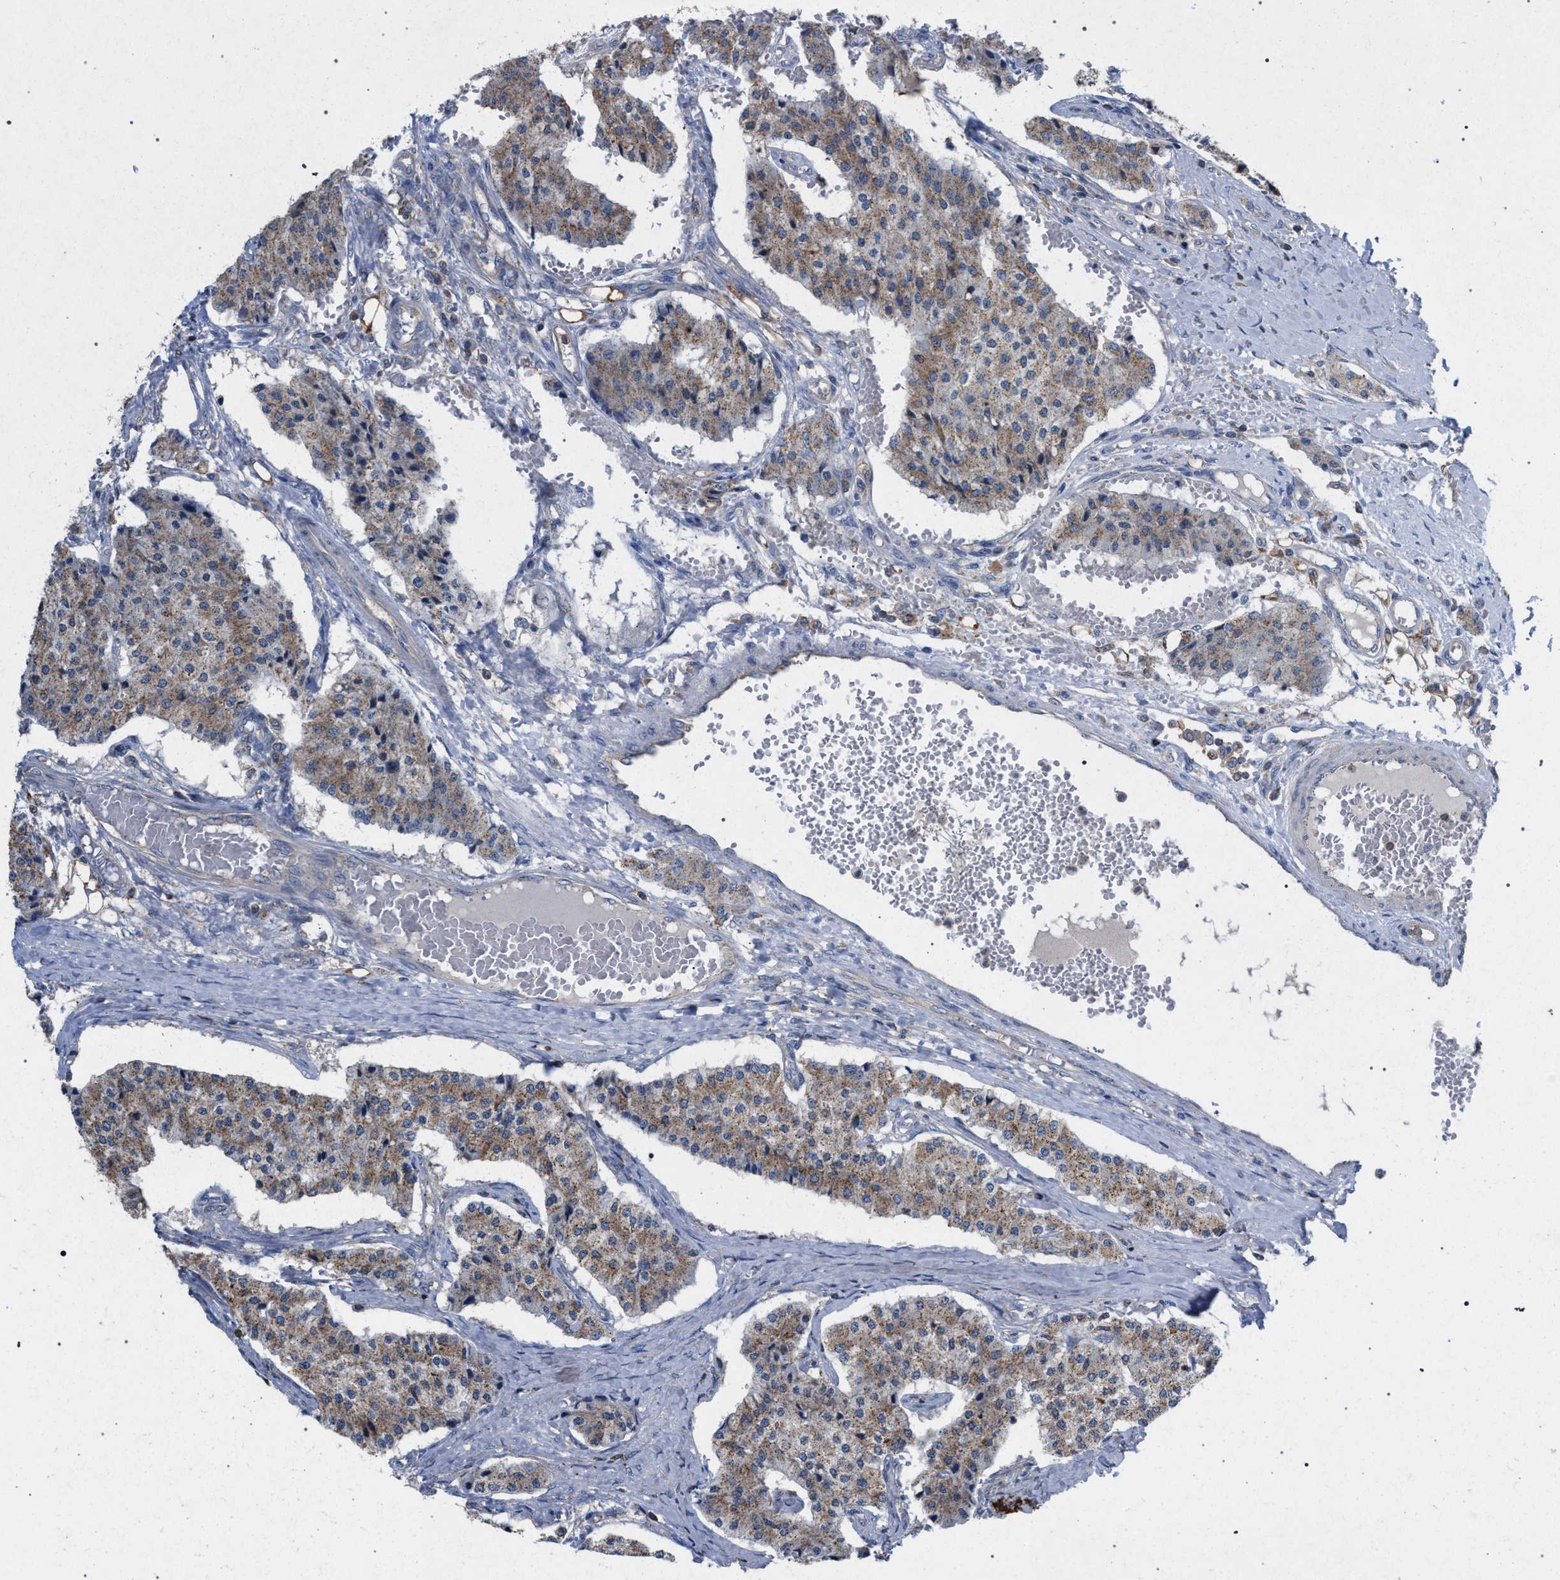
{"staining": {"intensity": "moderate", "quantity": ">75%", "location": "cytoplasmic/membranous"}, "tissue": "carcinoid", "cell_type": "Tumor cells", "image_type": "cancer", "snomed": [{"axis": "morphology", "description": "Carcinoid, malignant, NOS"}, {"axis": "topography", "description": "Colon"}], "caption": "The image reveals a brown stain indicating the presence of a protein in the cytoplasmic/membranous of tumor cells in carcinoid (malignant). (brown staining indicates protein expression, while blue staining denotes nuclei).", "gene": "VPS13A", "patient": {"sex": "female", "age": 52}}